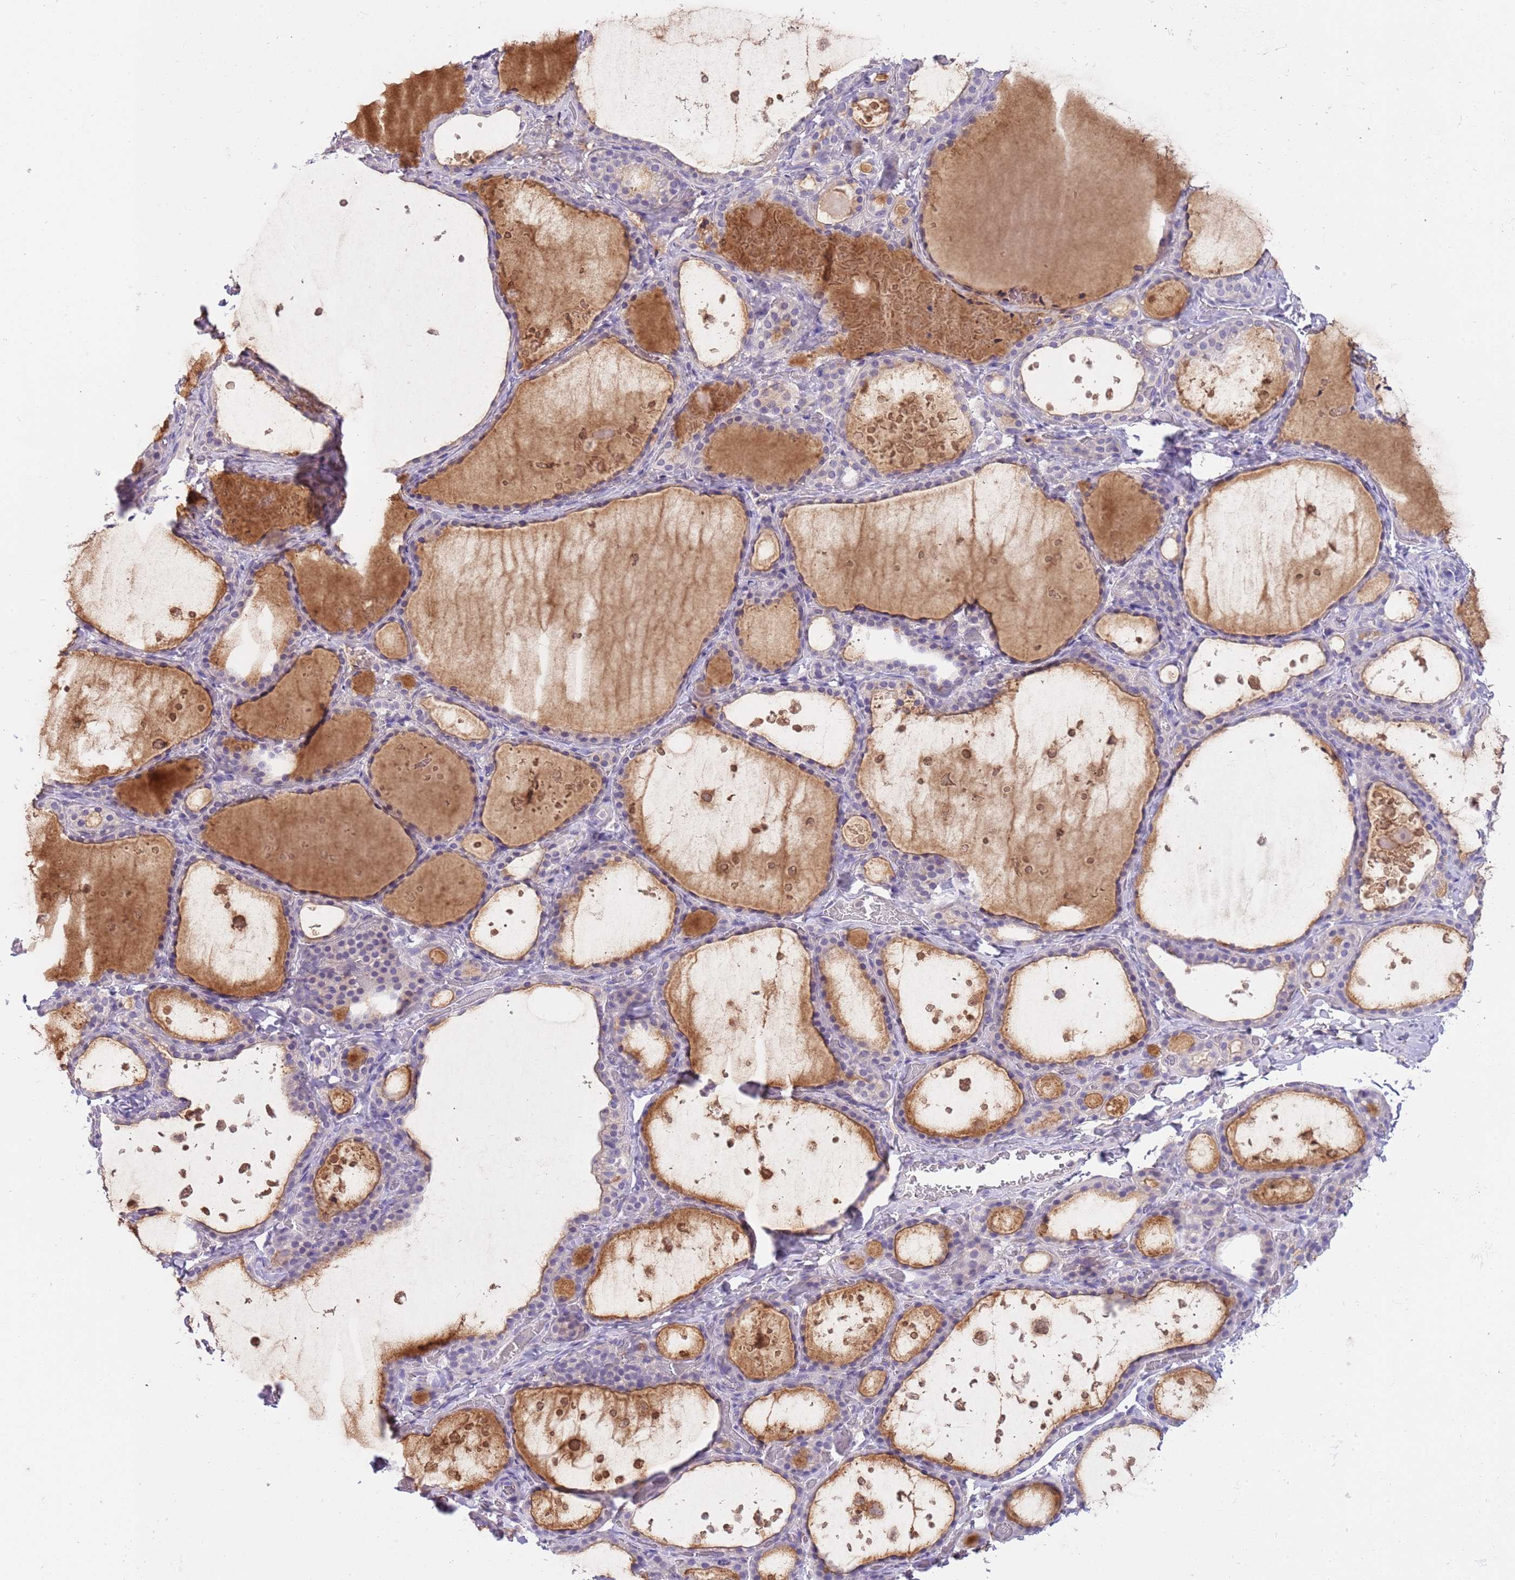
{"staining": {"intensity": "negative", "quantity": "none", "location": "none"}, "tissue": "thyroid gland", "cell_type": "Glandular cells", "image_type": "normal", "snomed": [{"axis": "morphology", "description": "Normal tissue, NOS"}, {"axis": "topography", "description": "Thyroid gland"}], "caption": "DAB (3,3'-diaminobenzidine) immunohistochemical staining of normal human thyroid gland shows no significant expression in glandular cells.", "gene": "CFAP73", "patient": {"sex": "female", "age": 44}}